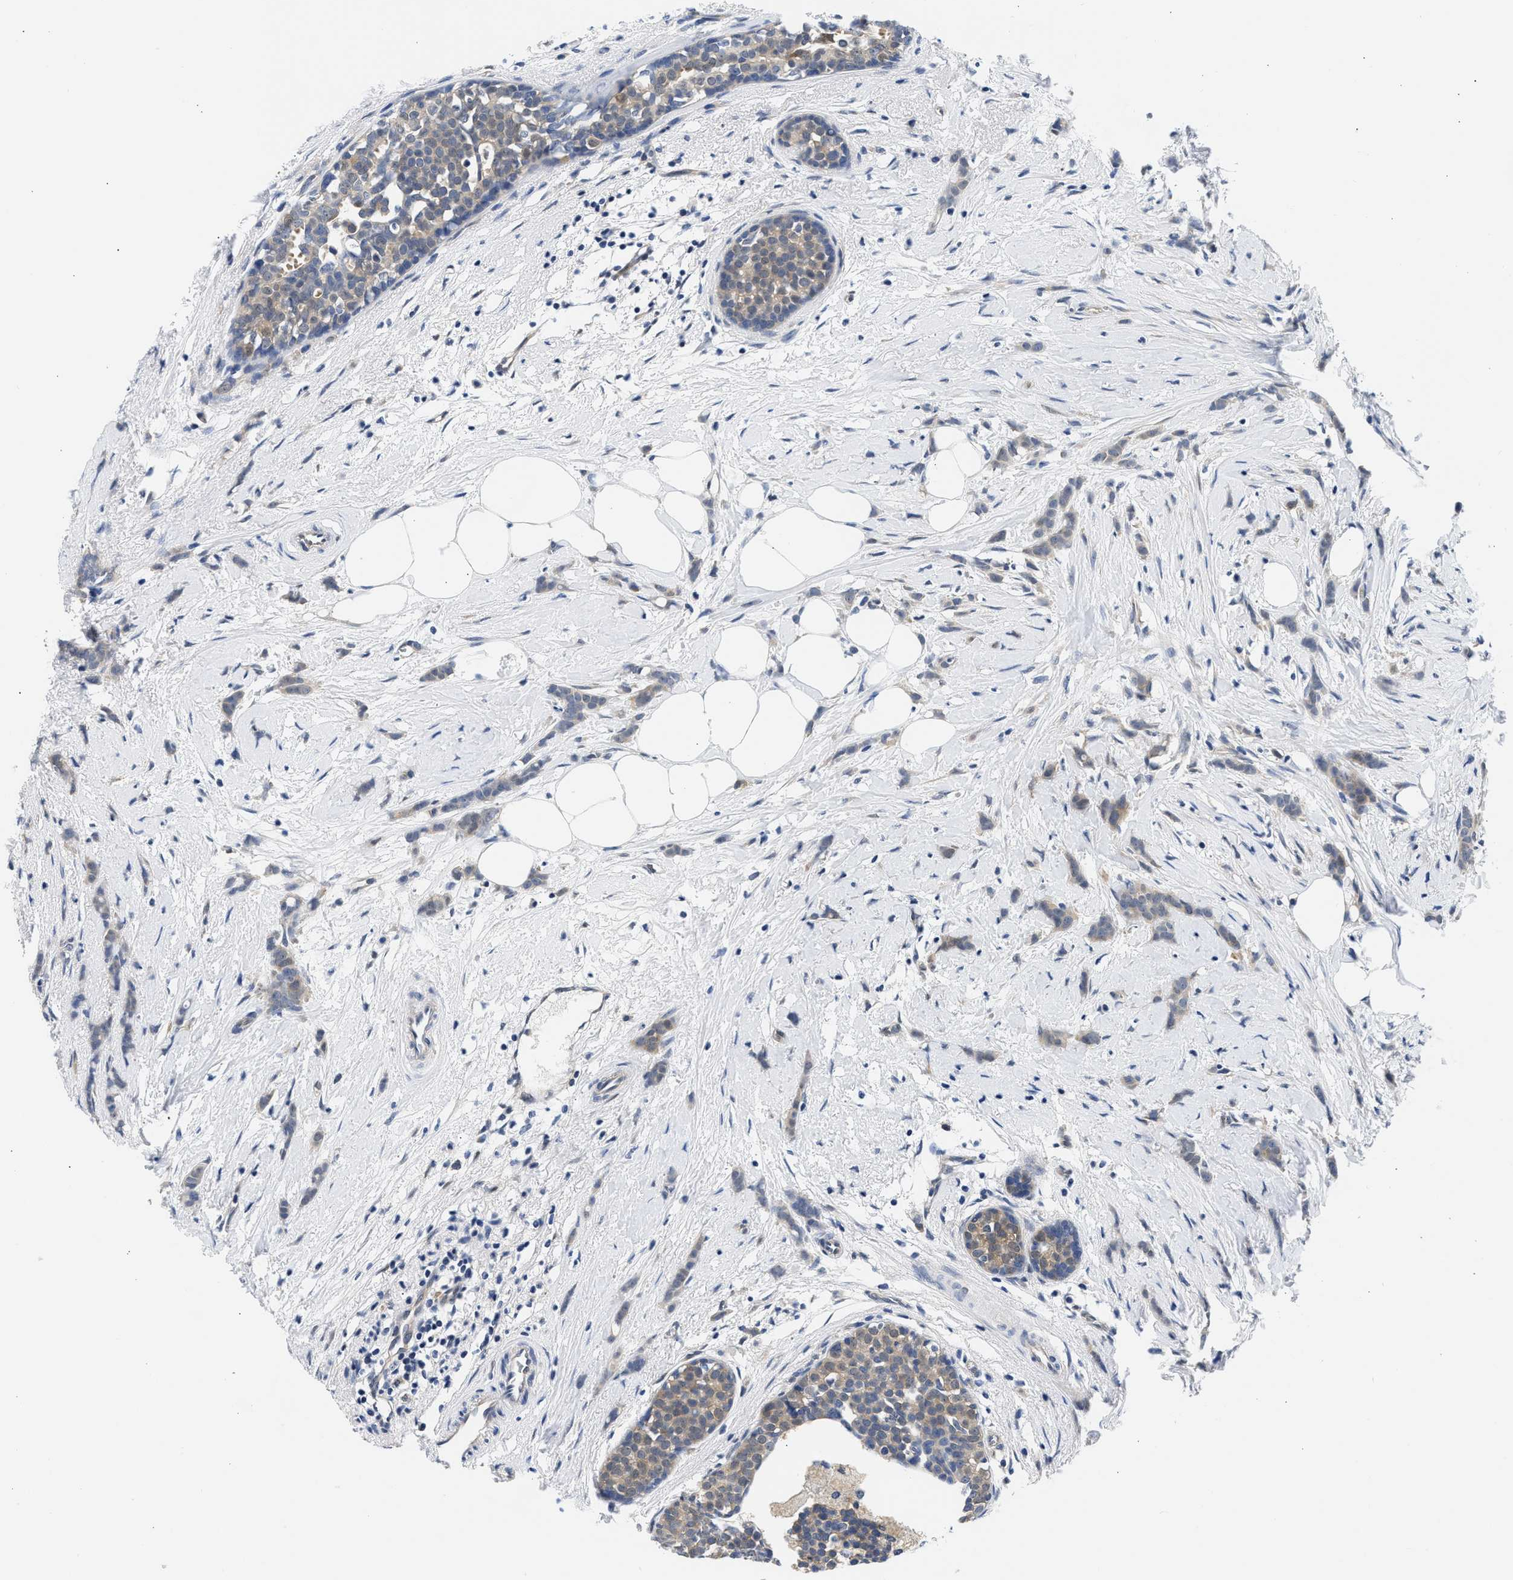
{"staining": {"intensity": "weak", "quantity": "25%-75%", "location": "cytoplasmic/membranous"}, "tissue": "breast cancer", "cell_type": "Tumor cells", "image_type": "cancer", "snomed": [{"axis": "morphology", "description": "Lobular carcinoma, in situ"}, {"axis": "morphology", "description": "Lobular carcinoma"}, {"axis": "topography", "description": "Breast"}], "caption": "An IHC histopathology image of tumor tissue is shown. Protein staining in brown shows weak cytoplasmic/membranous positivity in breast cancer within tumor cells. (Stains: DAB in brown, nuclei in blue, Microscopy: brightfield microscopy at high magnification).", "gene": "XPO5", "patient": {"sex": "female", "age": 41}}